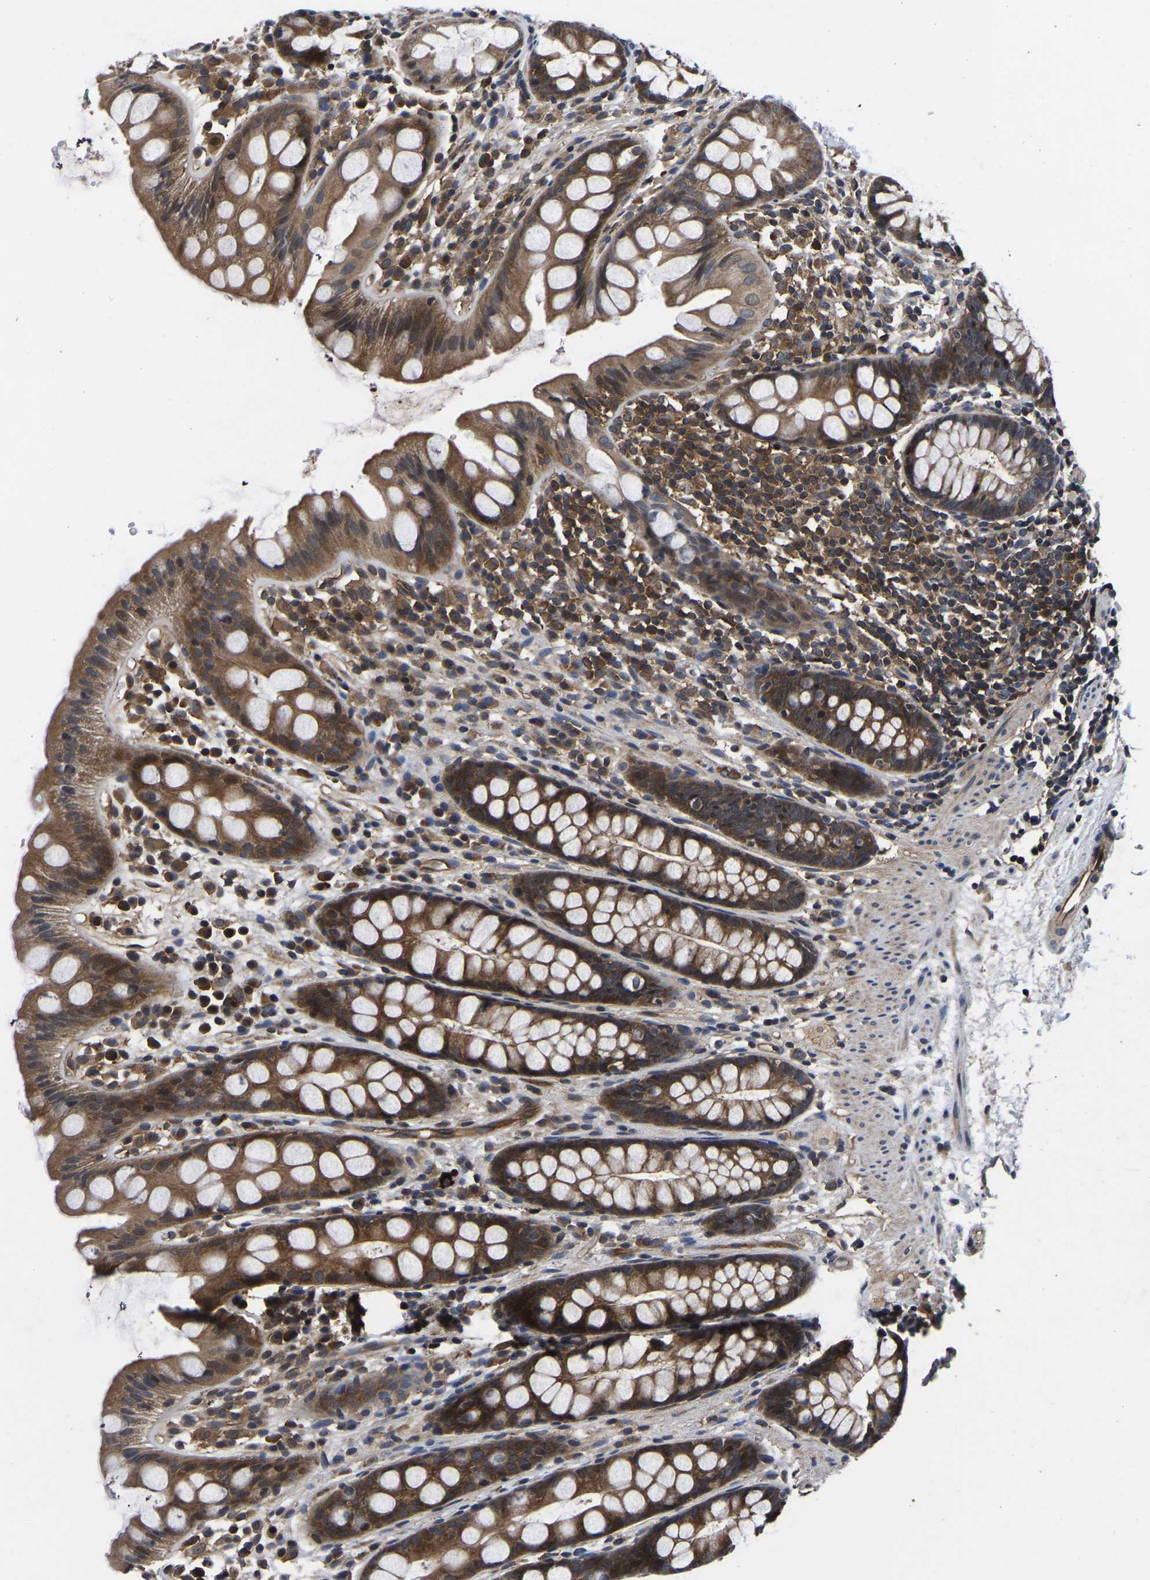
{"staining": {"intensity": "moderate", "quantity": ">75%", "location": "cytoplasmic/membranous"}, "tissue": "rectum", "cell_type": "Glandular cells", "image_type": "normal", "snomed": [{"axis": "morphology", "description": "Normal tissue, NOS"}, {"axis": "topography", "description": "Rectum"}], "caption": "A high-resolution histopathology image shows IHC staining of benign rectum, which reveals moderate cytoplasmic/membranous staining in about >75% of glandular cells. The staining was performed using DAB to visualize the protein expression in brown, while the nuclei were stained in blue with hematoxylin (Magnification: 20x).", "gene": "FGD5", "patient": {"sex": "female", "age": 65}}